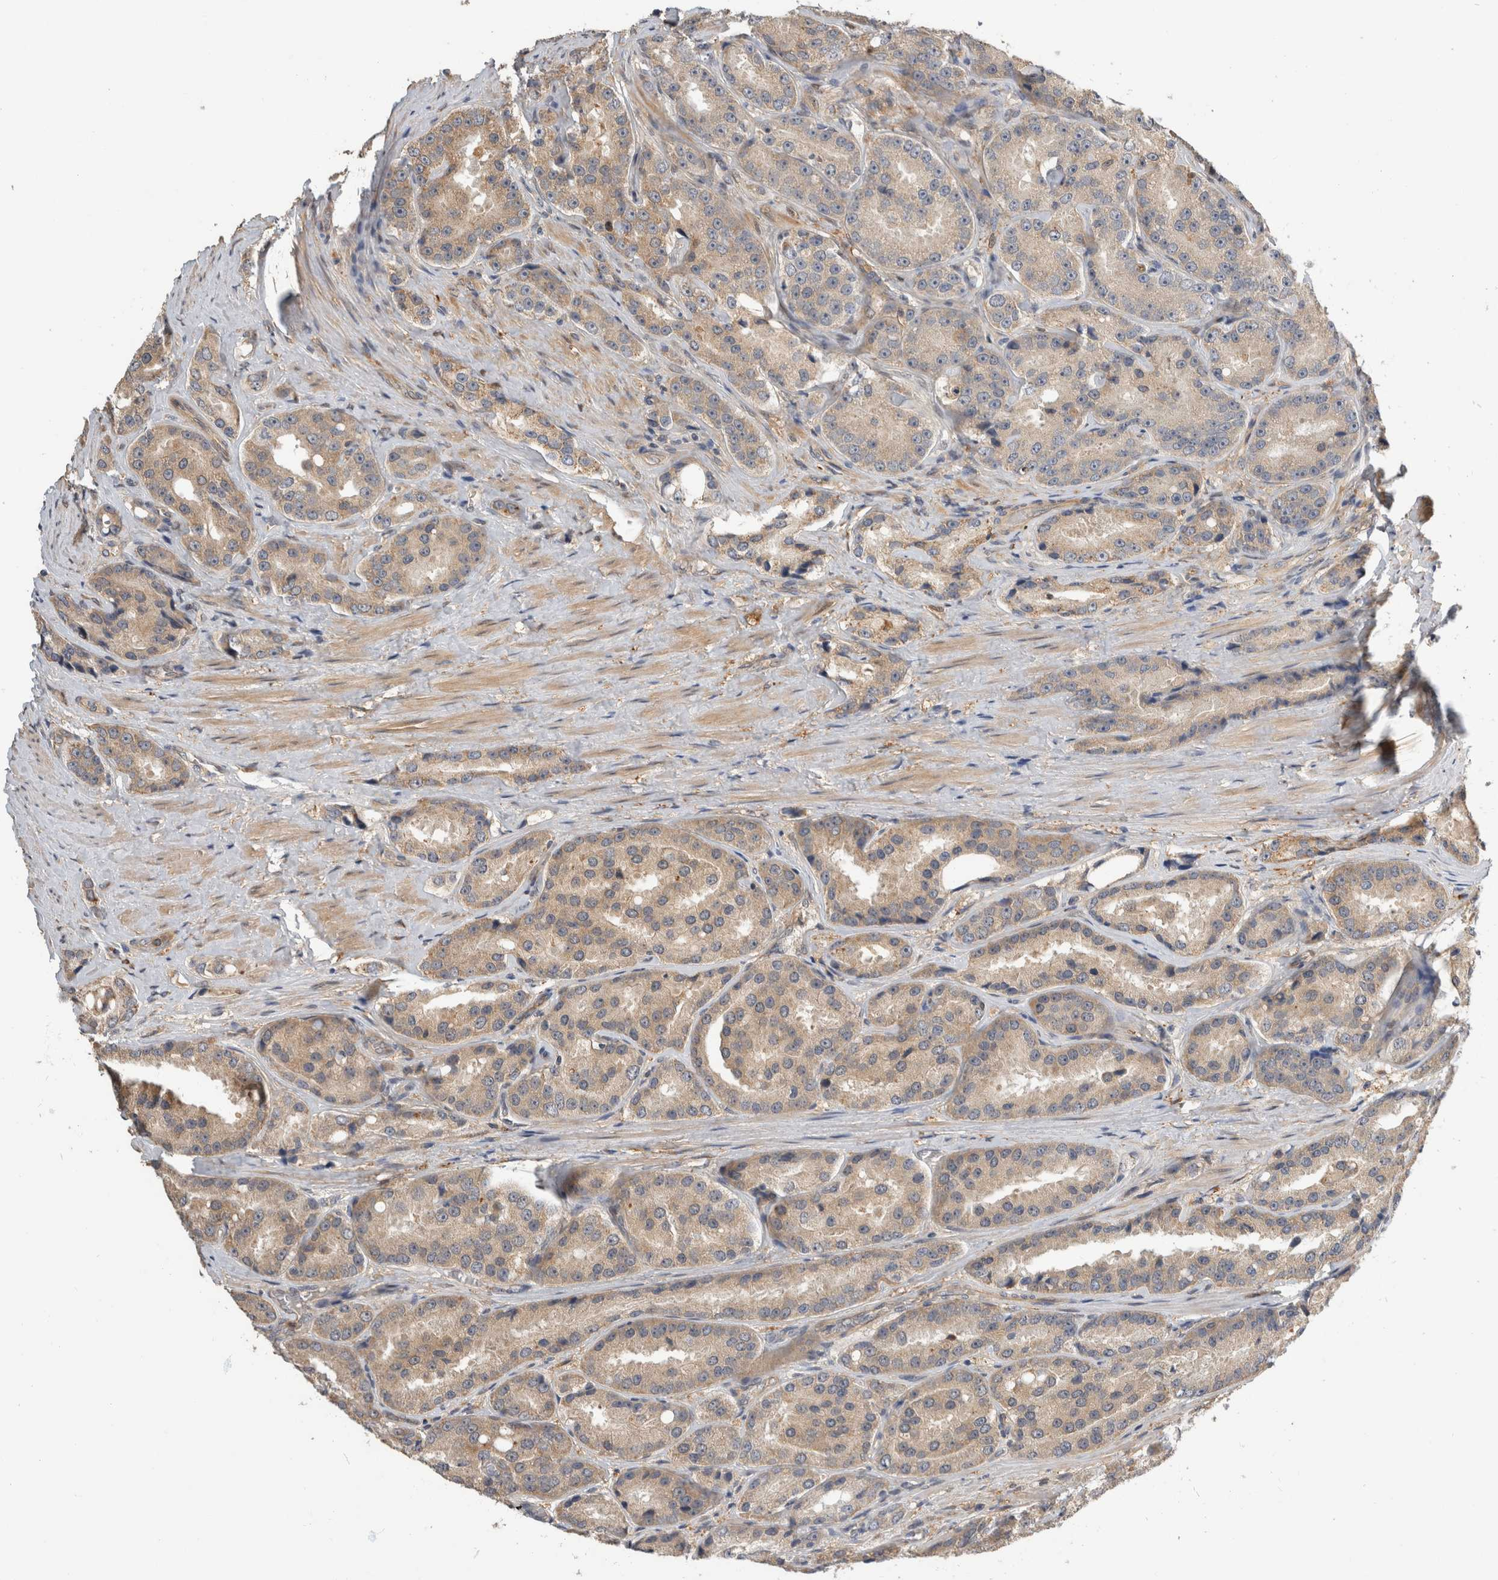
{"staining": {"intensity": "negative", "quantity": "none", "location": "none"}, "tissue": "prostate cancer", "cell_type": "Tumor cells", "image_type": "cancer", "snomed": [{"axis": "morphology", "description": "Adenocarcinoma, High grade"}, {"axis": "topography", "description": "Prostate"}], "caption": "High power microscopy image of an immunohistochemistry (IHC) photomicrograph of prostate cancer, revealing no significant positivity in tumor cells.", "gene": "PGM1", "patient": {"sex": "male", "age": 60}}